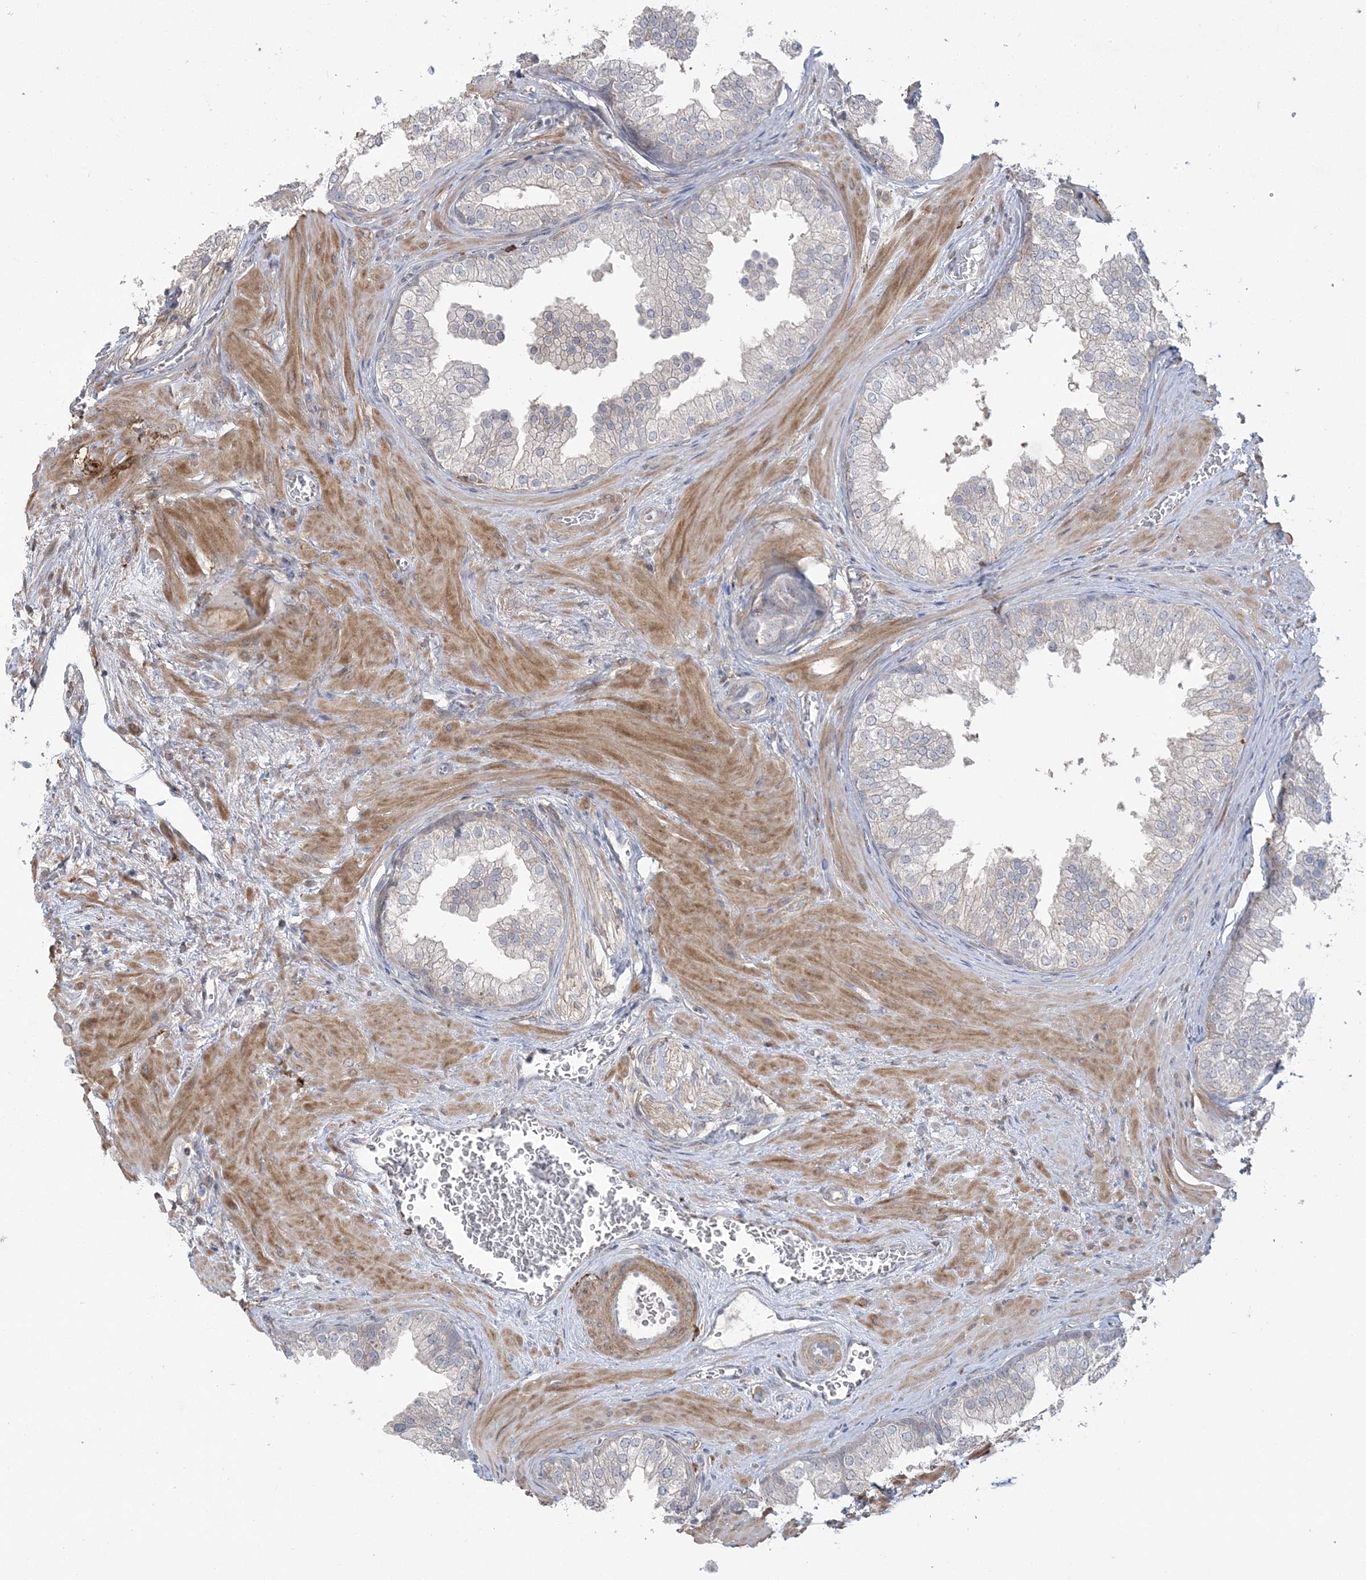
{"staining": {"intensity": "negative", "quantity": "none", "location": "none"}, "tissue": "prostate", "cell_type": "Glandular cells", "image_type": "normal", "snomed": [{"axis": "morphology", "description": "Normal tissue, NOS"}, {"axis": "topography", "description": "Prostate"}], "caption": "This photomicrograph is of benign prostate stained with immunohistochemistry to label a protein in brown with the nuclei are counter-stained blue. There is no positivity in glandular cells.", "gene": "HAAO", "patient": {"sex": "male", "age": 48}}